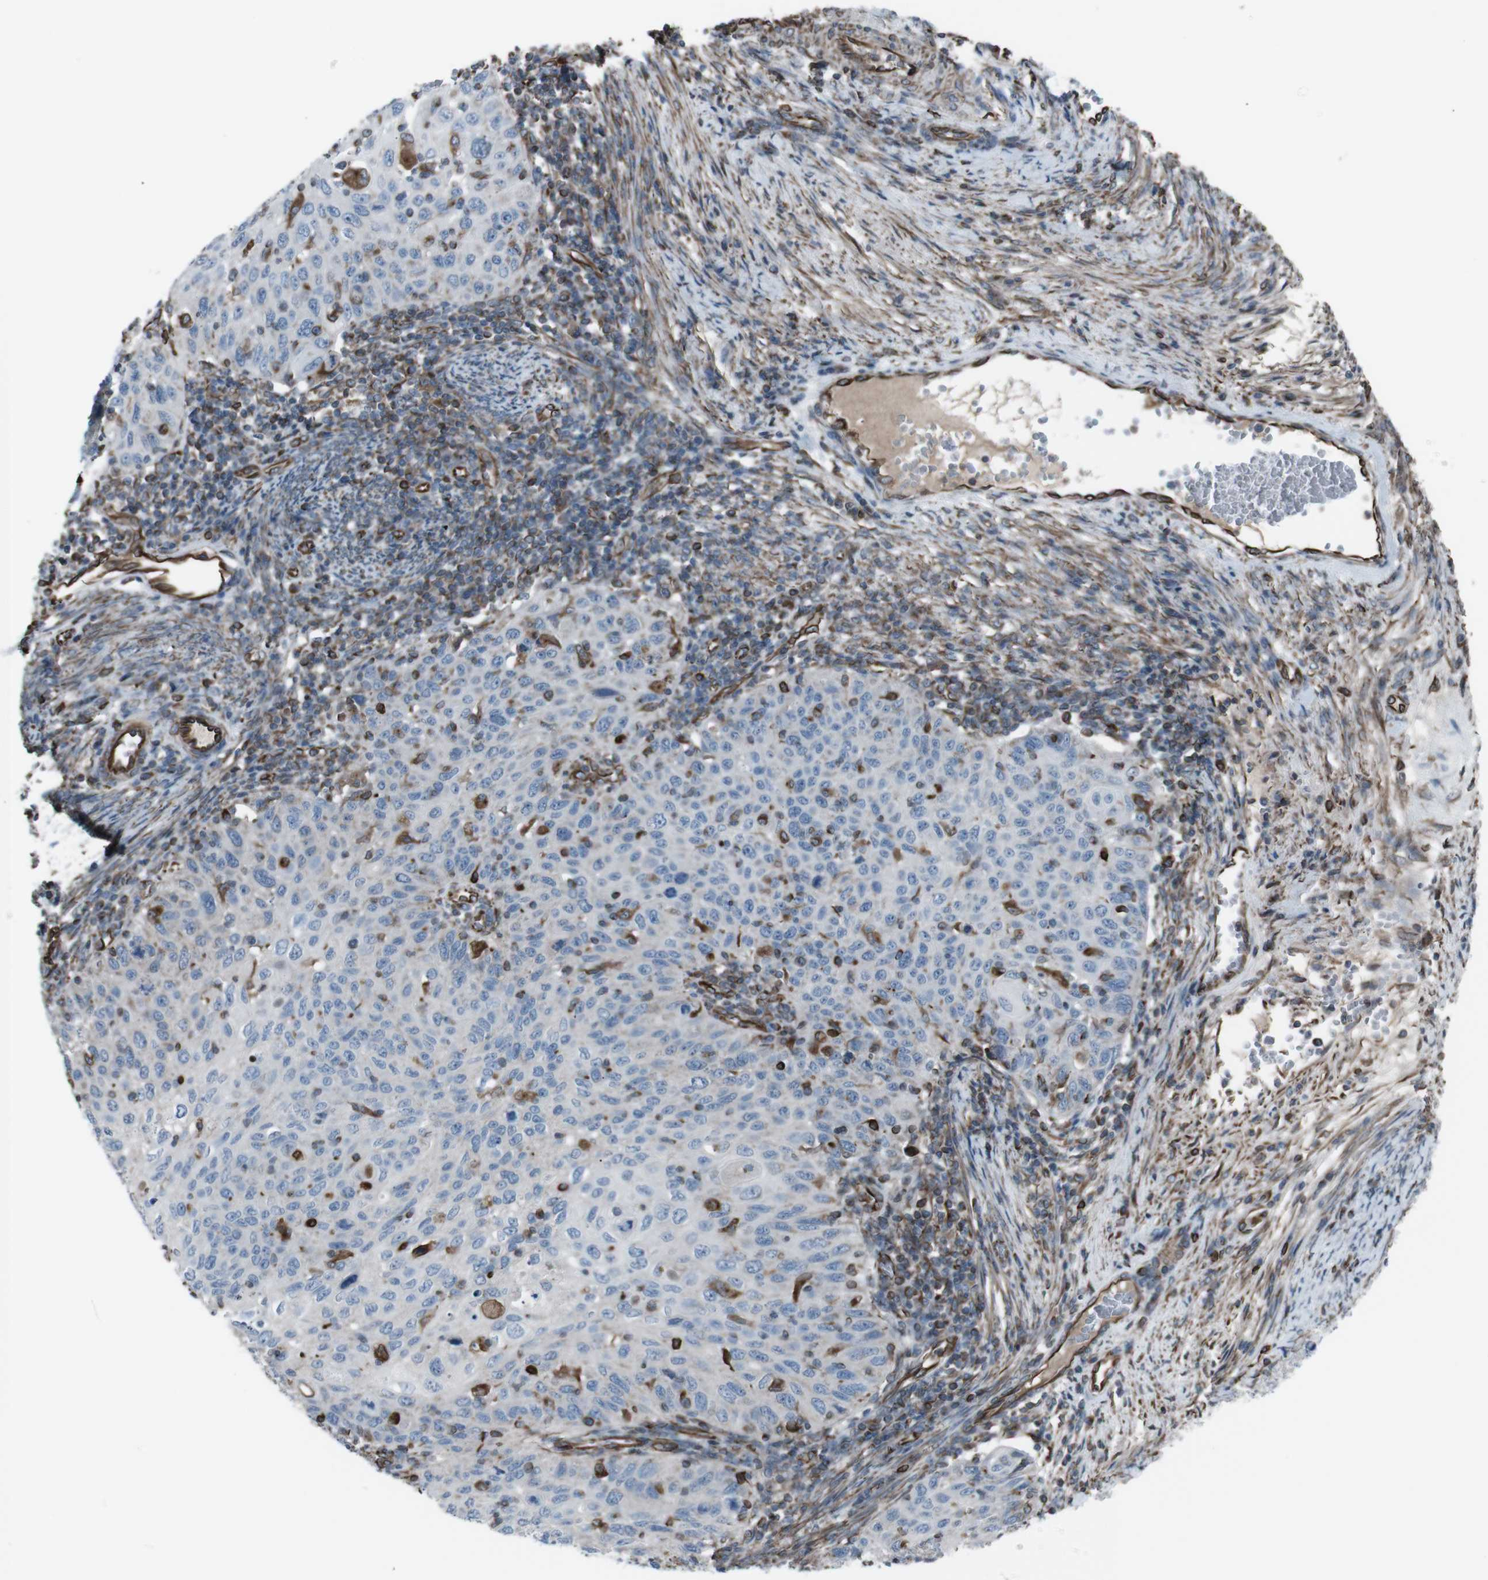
{"staining": {"intensity": "negative", "quantity": "none", "location": "none"}, "tissue": "cervical cancer", "cell_type": "Tumor cells", "image_type": "cancer", "snomed": [{"axis": "morphology", "description": "Squamous cell carcinoma, NOS"}, {"axis": "topography", "description": "Cervix"}], "caption": "Immunohistochemistry (IHC) of cervical squamous cell carcinoma exhibits no positivity in tumor cells.", "gene": "TMEM141", "patient": {"sex": "female", "age": 70}}